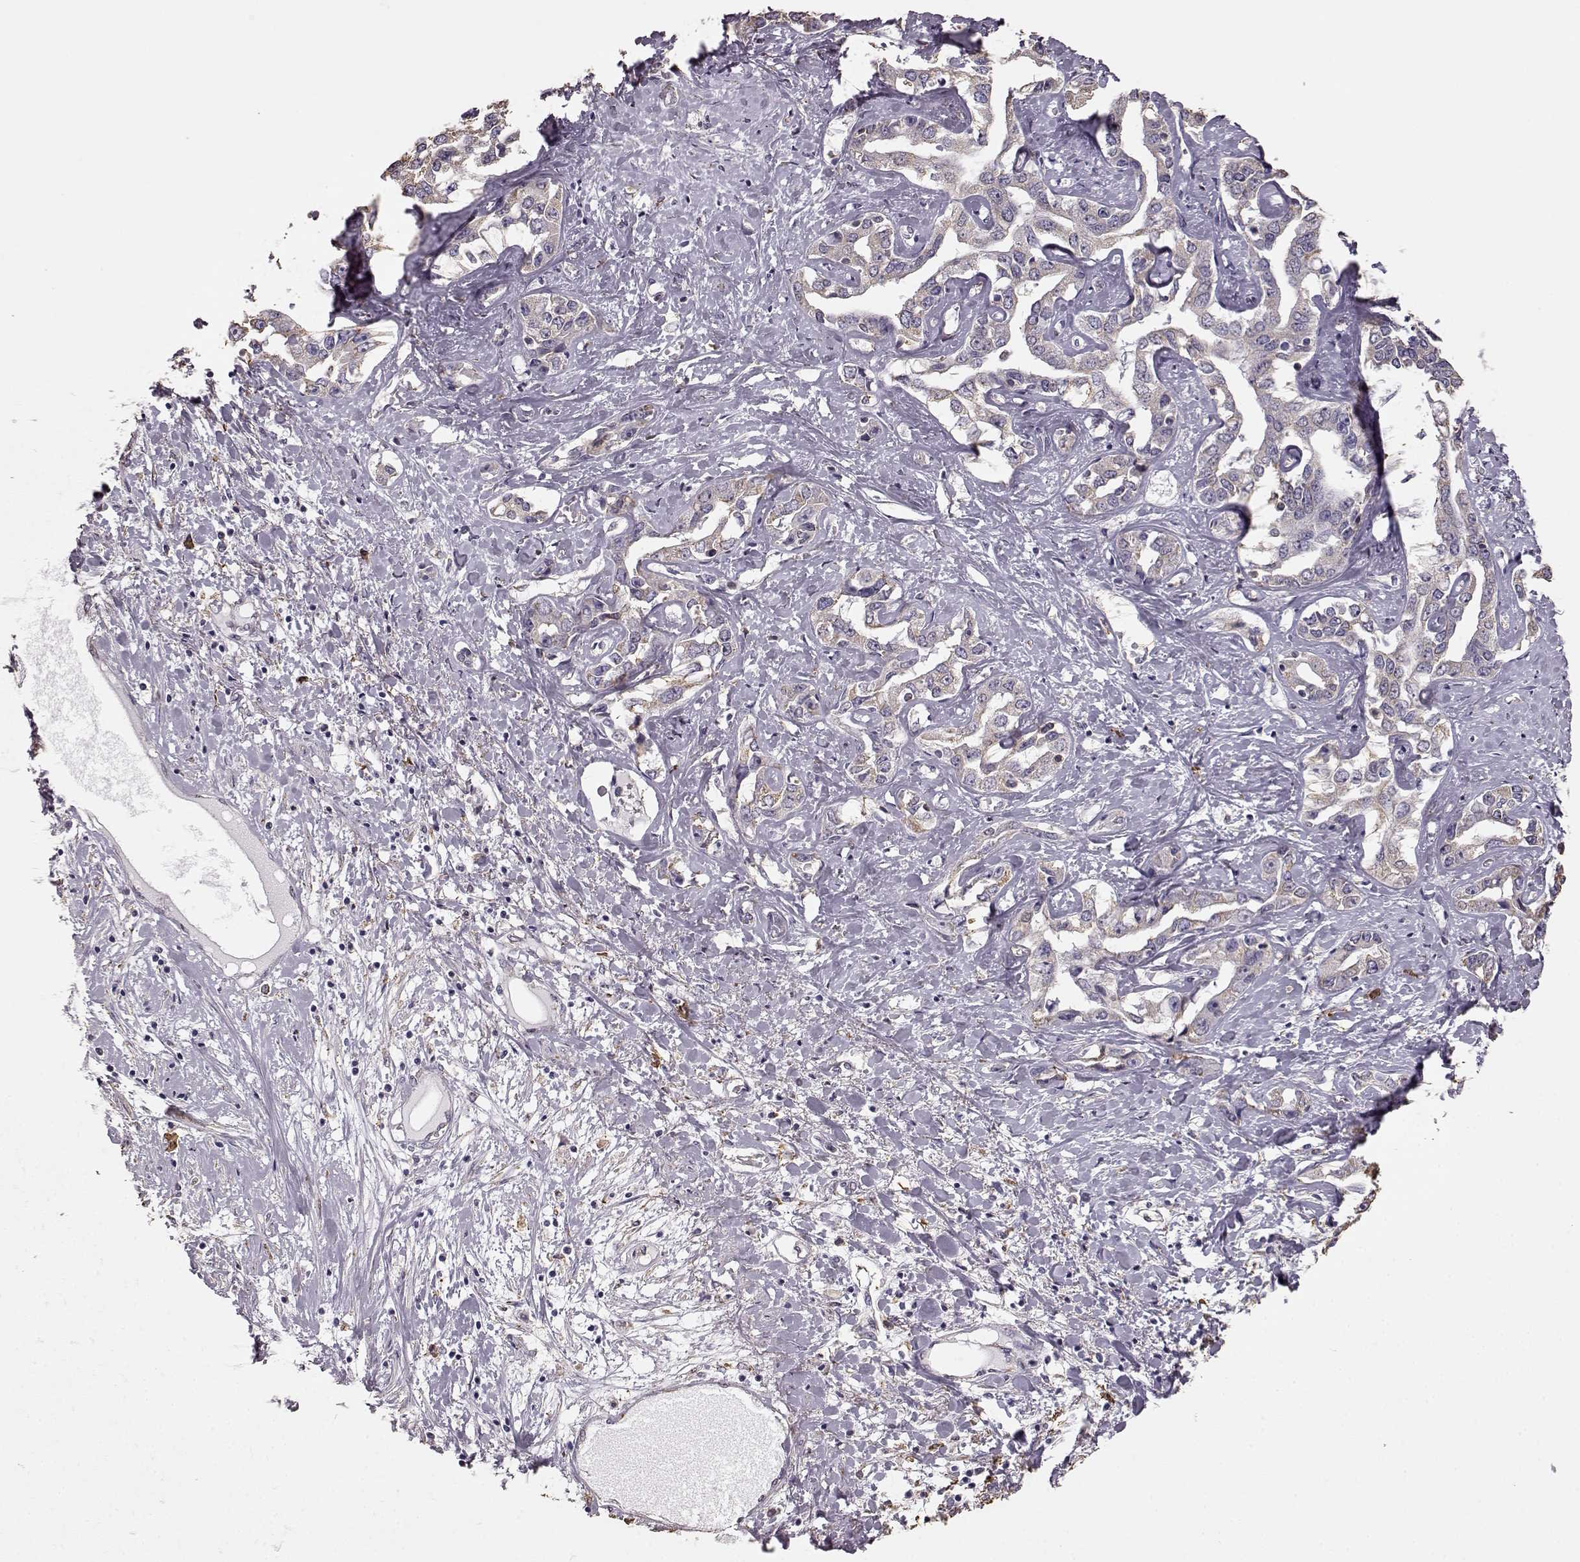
{"staining": {"intensity": "weak", "quantity": "<25%", "location": "cytoplasmic/membranous"}, "tissue": "liver cancer", "cell_type": "Tumor cells", "image_type": "cancer", "snomed": [{"axis": "morphology", "description": "Cholangiocarcinoma"}, {"axis": "topography", "description": "Liver"}], "caption": "Immunohistochemistry image of neoplastic tissue: human liver cholangiocarcinoma stained with DAB exhibits no significant protein staining in tumor cells. (DAB (3,3'-diaminobenzidine) immunohistochemistry (IHC) visualized using brightfield microscopy, high magnification).", "gene": "GABRG3", "patient": {"sex": "male", "age": 59}}